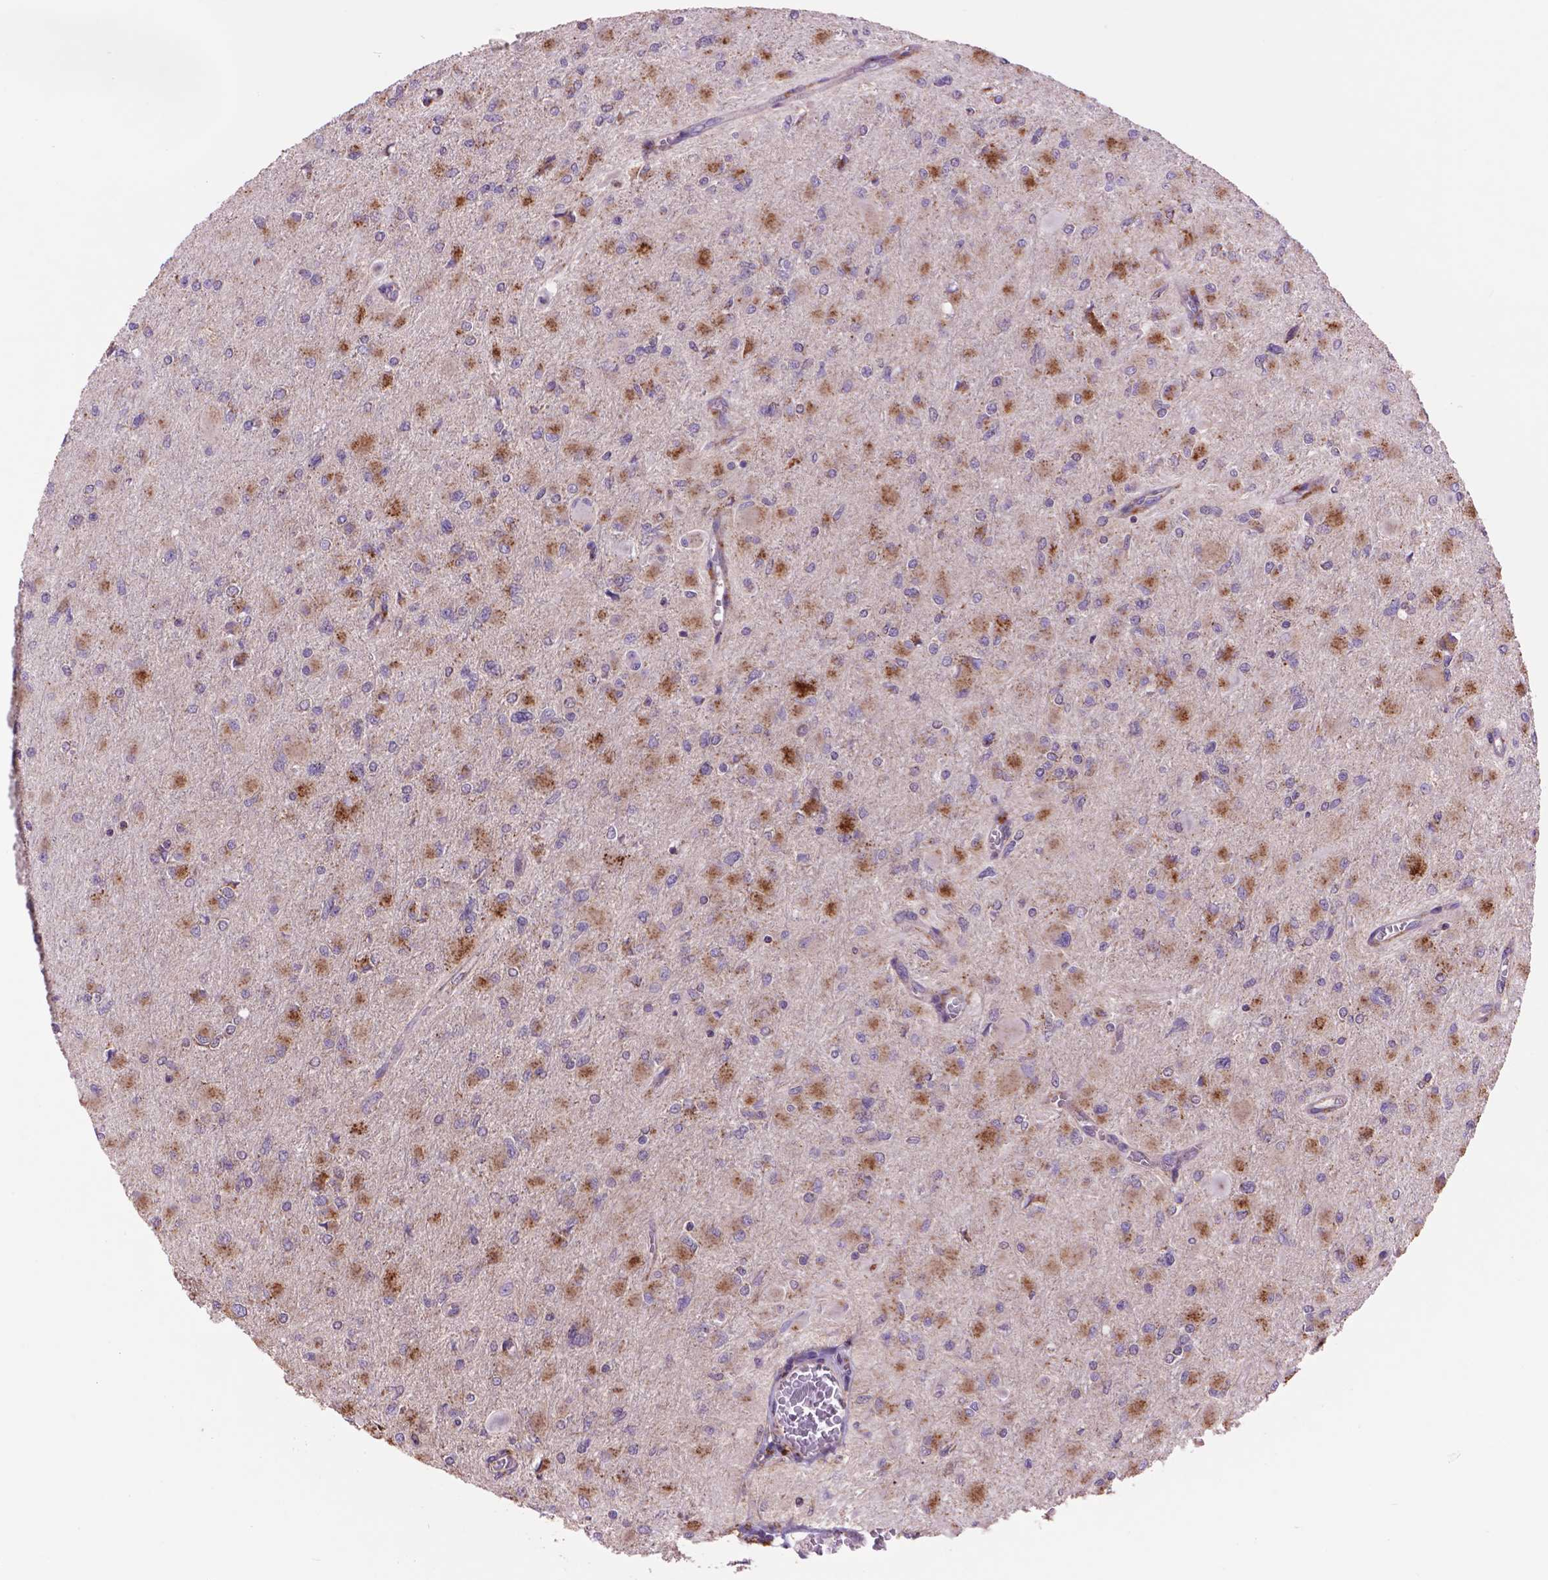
{"staining": {"intensity": "moderate", "quantity": "25%-75%", "location": "cytoplasmic/membranous"}, "tissue": "glioma", "cell_type": "Tumor cells", "image_type": "cancer", "snomed": [{"axis": "morphology", "description": "Glioma, malignant, High grade"}, {"axis": "topography", "description": "Cerebral cortex"}], "caption": "A medium amount of moderate cytoplasmic/membranous positivity is seen in about 25%-75% of tumor cells in glioma tissue.", "gene": "GLB1", "patient": {"sex": "female", "age": 36}}